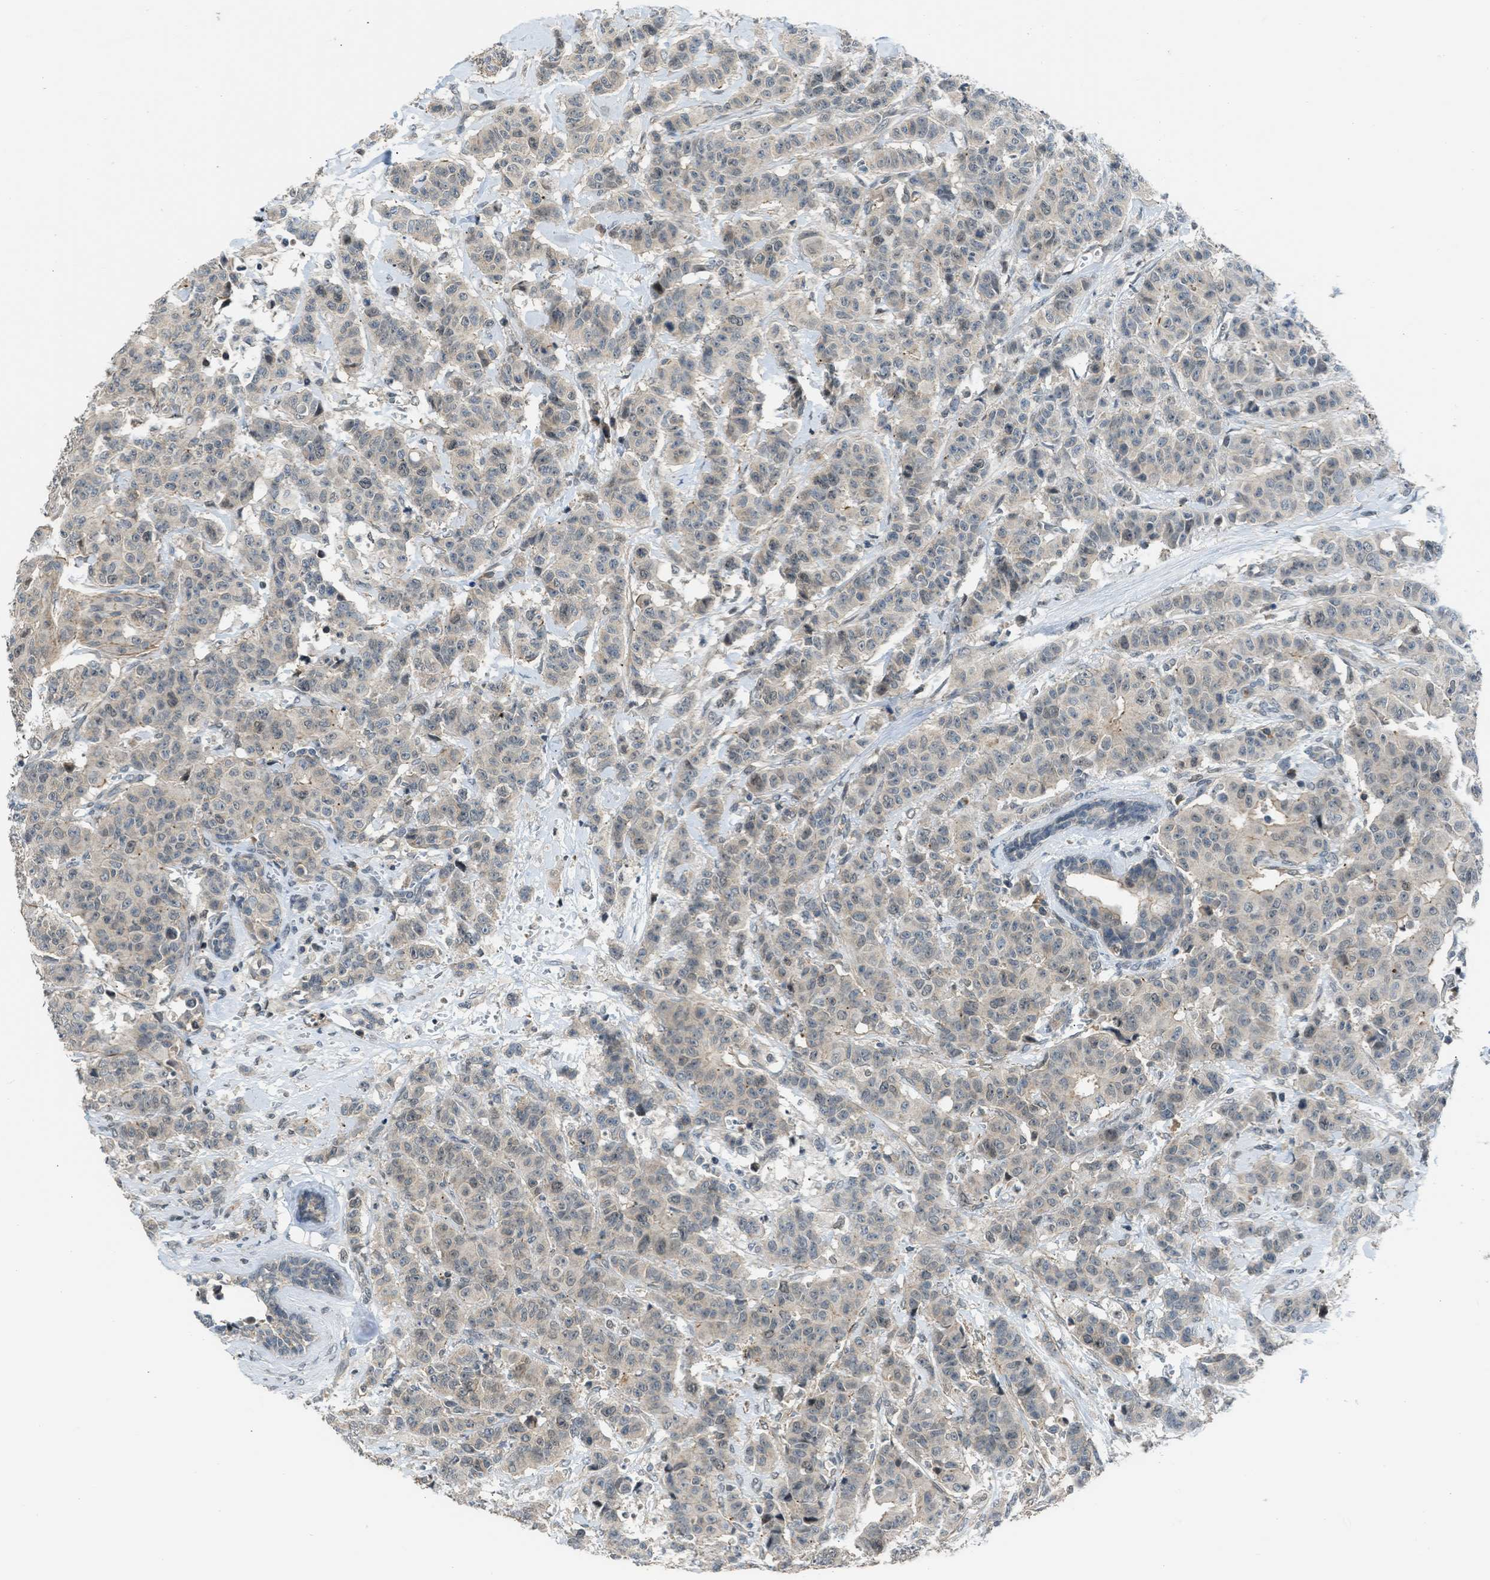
{"staining": {"intensity": "weak", "quantity": "<25%", "location": "cytoplasmic/membranous,nuclear"}, "tissue": "breast cancer", "cell_type": "Tumor cells", "image_type": "cancer", "snomed": [{"axis": "morphology", "description": "Normal tissue, NOS"}, {"axis": "morphology", "description": "Duct carcinoma"}, {"axis": "topography", "description": "Breast"}], "caption": "Immunohistochemical staining of human breast cancer (invasive ductal carcinoma) displays no significant positivity in tumor cells.", "gene": "TTBK2", "patient": {"sex": "female", "age": 40}}